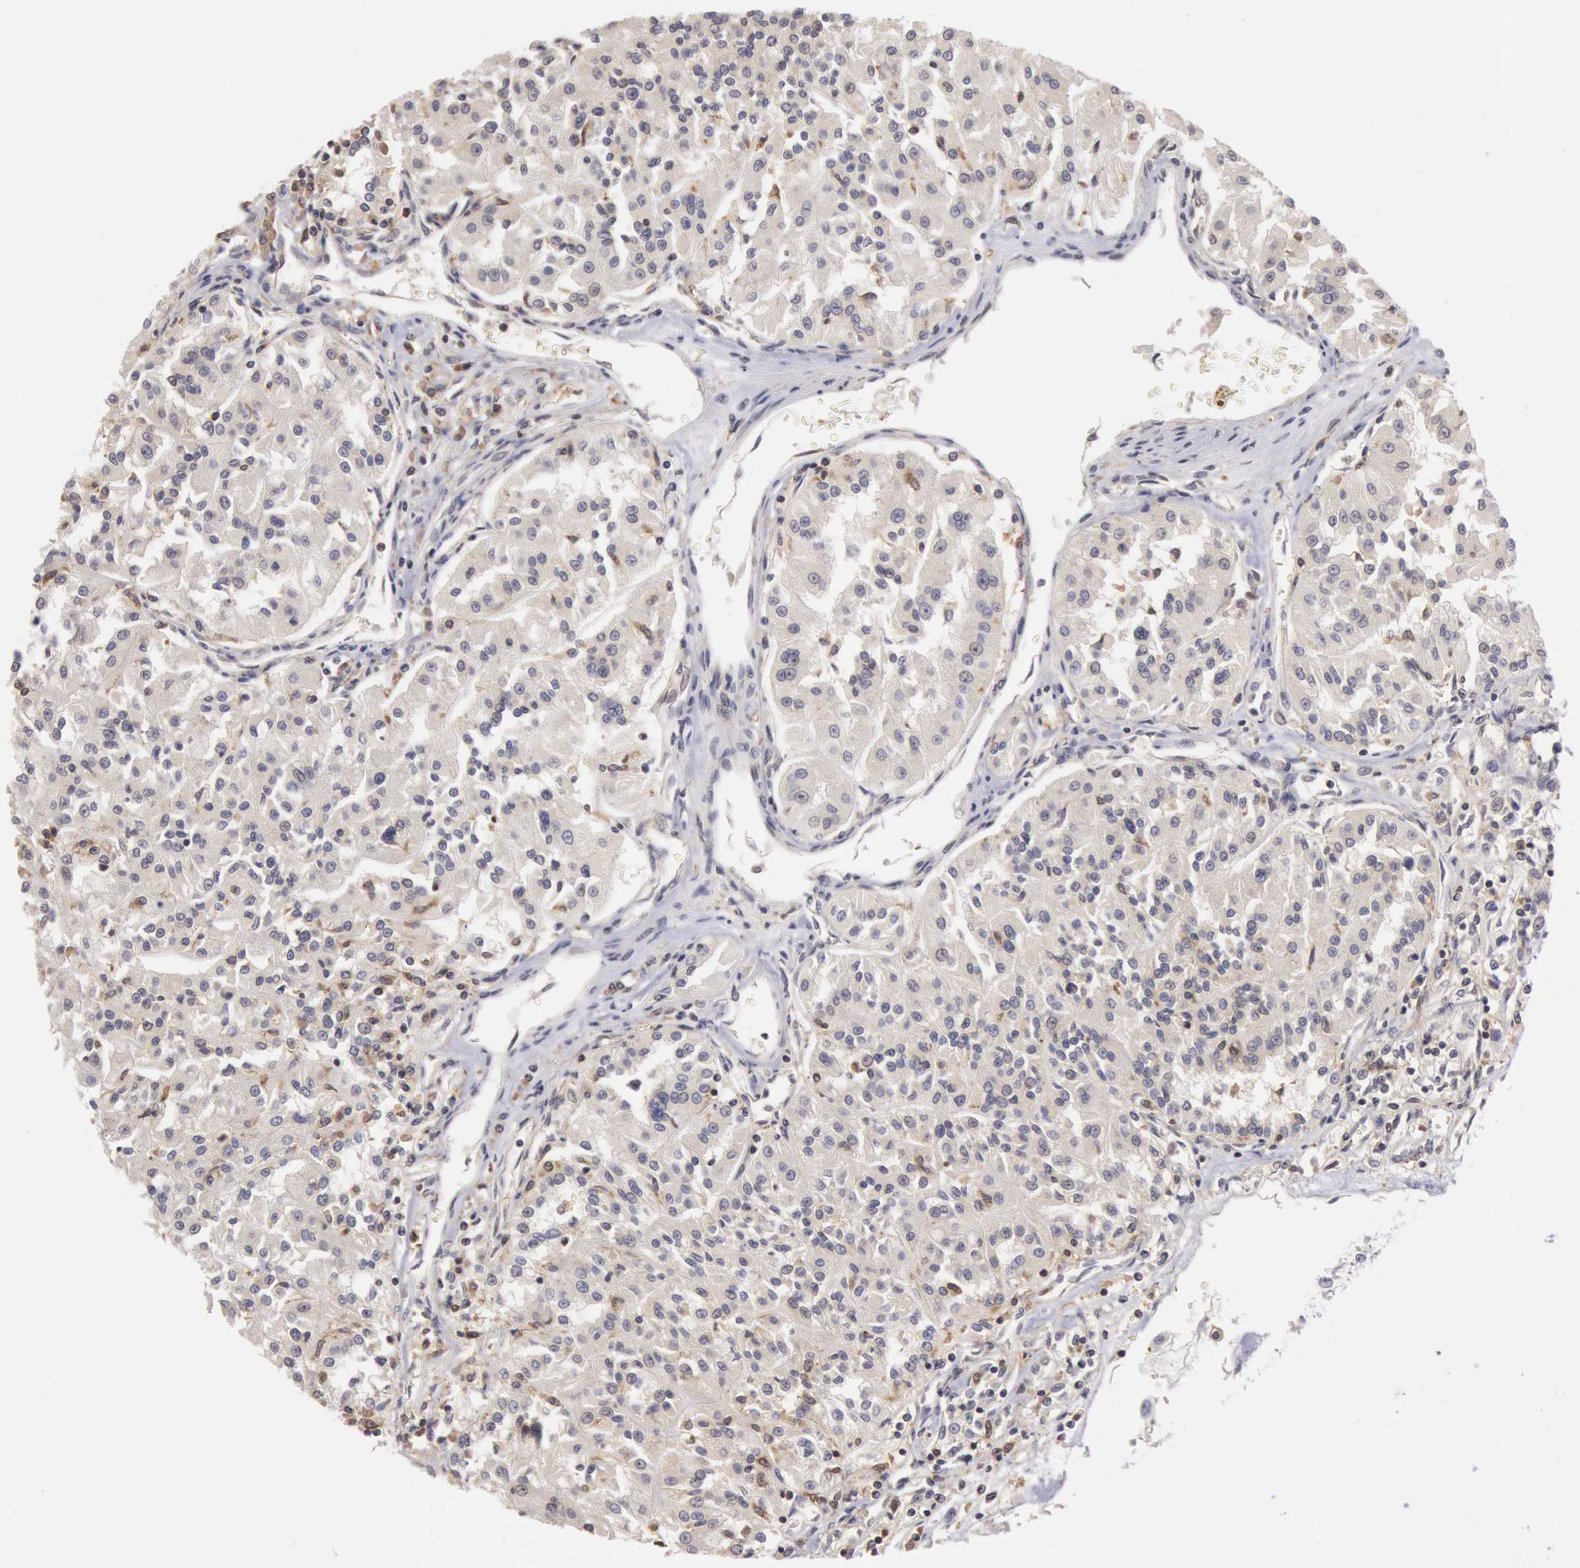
{"staining": {"intensity": "moderate", "quantity": "<25%", "location": "cytoplasmic/membranous"}, "tissue": "renal cancer", "cell_type": "Tumor cells", "image_type": "cancer", "snomed": [{"axis": "morphology", "description": "Adenocarcinoma, NOS"}, {"axis": "topography", "description": "Kidney"}], "caption": "Renal adenocarcinoma tissue displays moderate cytoplasmic/membranous expression in approximately <25% of tumor cells, visualized by immunohistochemistry.", "gene": "PLA2G6", "patient": {"sex": "male", "age": 78}}